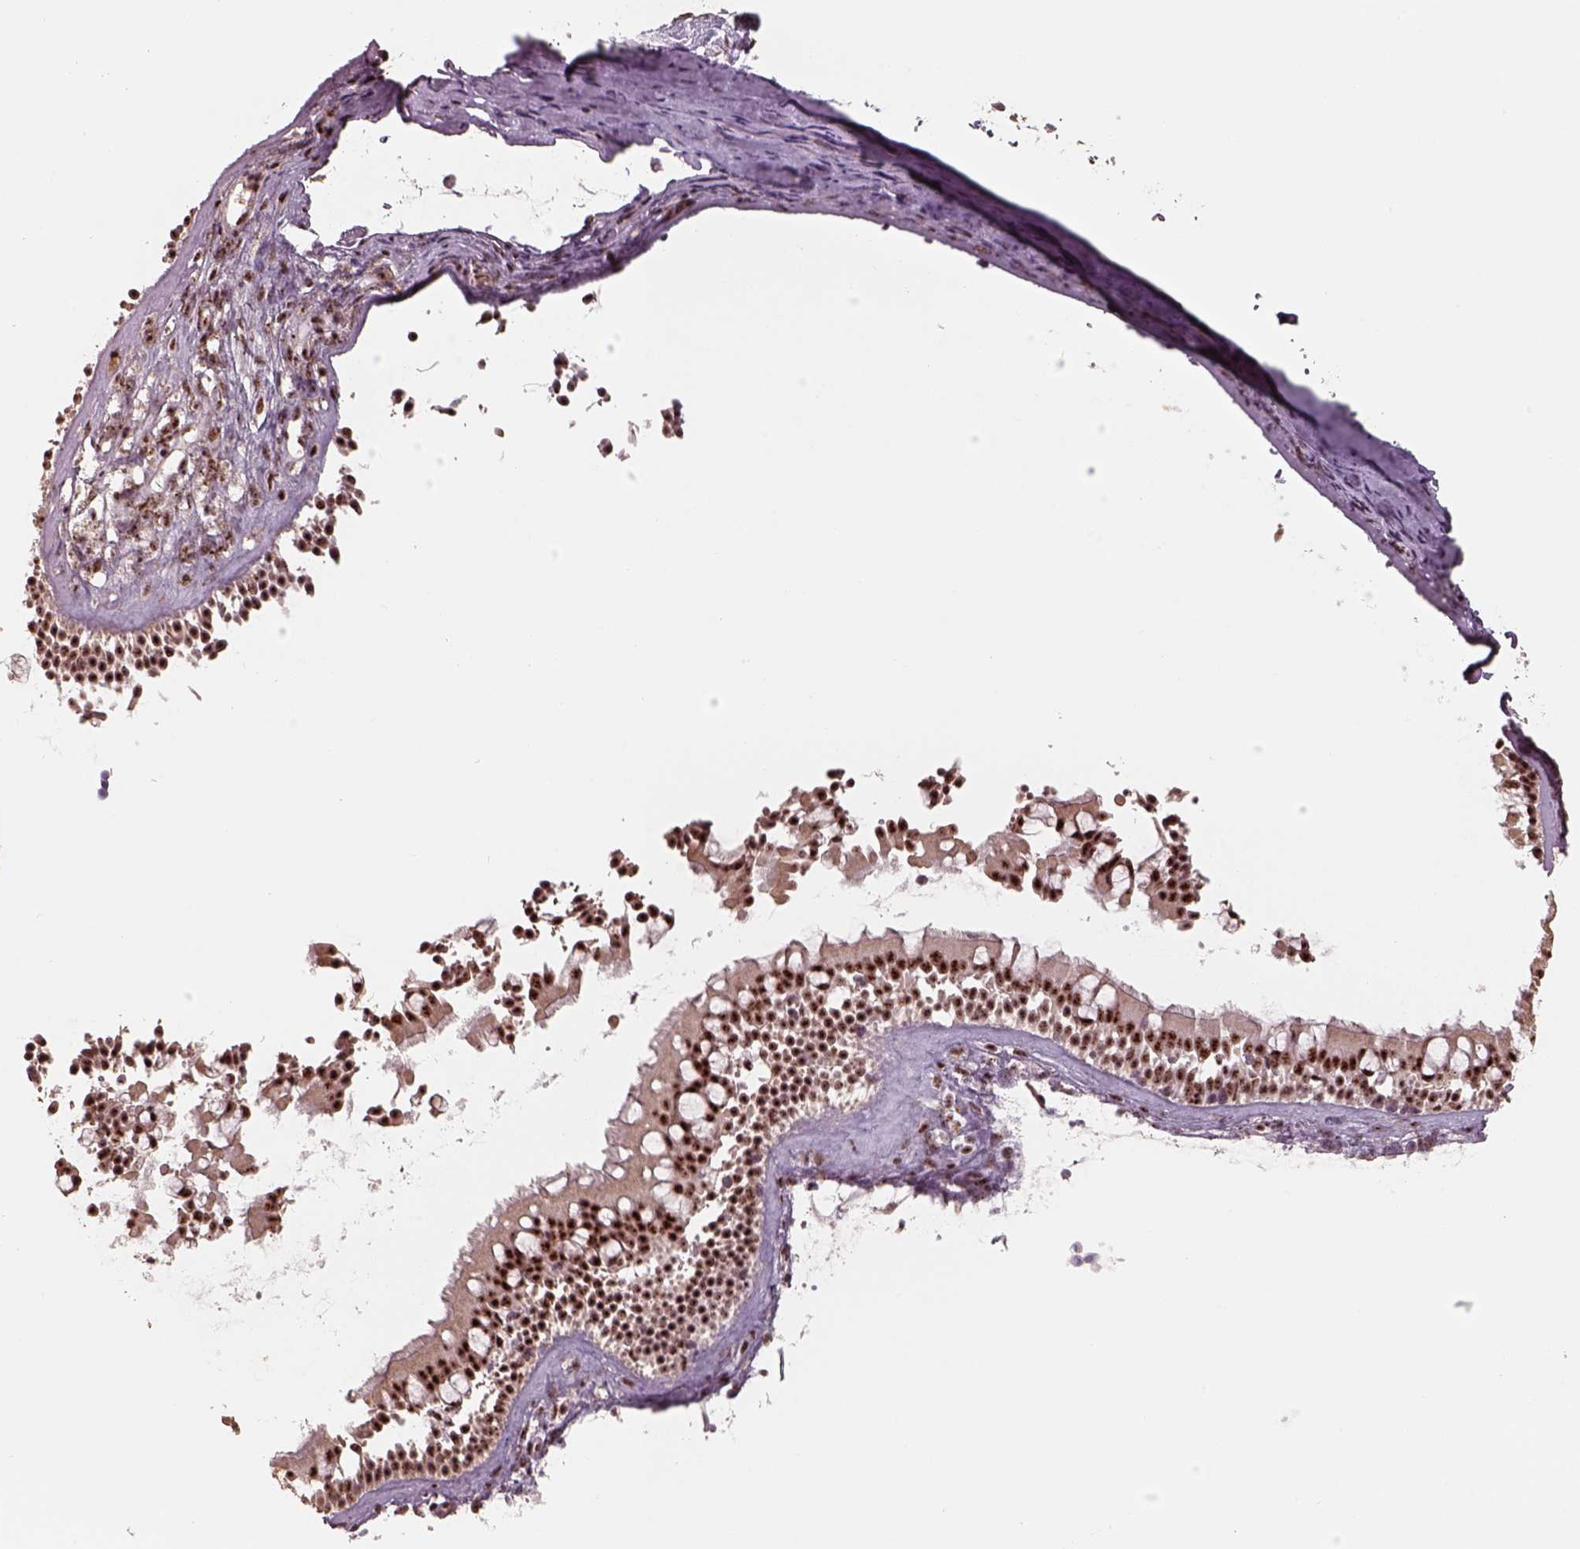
{"staining": {"intensity": "strong", "quantity": ">75%", "location": "nuclear"}, "tissue": "nasopharynx", "cell_type": "Respiratory epithelial cells", "image_type": "normal", "snomed": [{"axis": "morphology", "description": "Normal tissue, NOS"}, {"axis": "topography", "description": "Nasopharynx"}], "caption": "This is a micrograph of IHC staining of benign nasopharynx, which shows strong positivity in the nuclear of respiratory epithelial cells.", "gene": "ATXN7L3", "patient": {"sex": "male", "age": 68}}